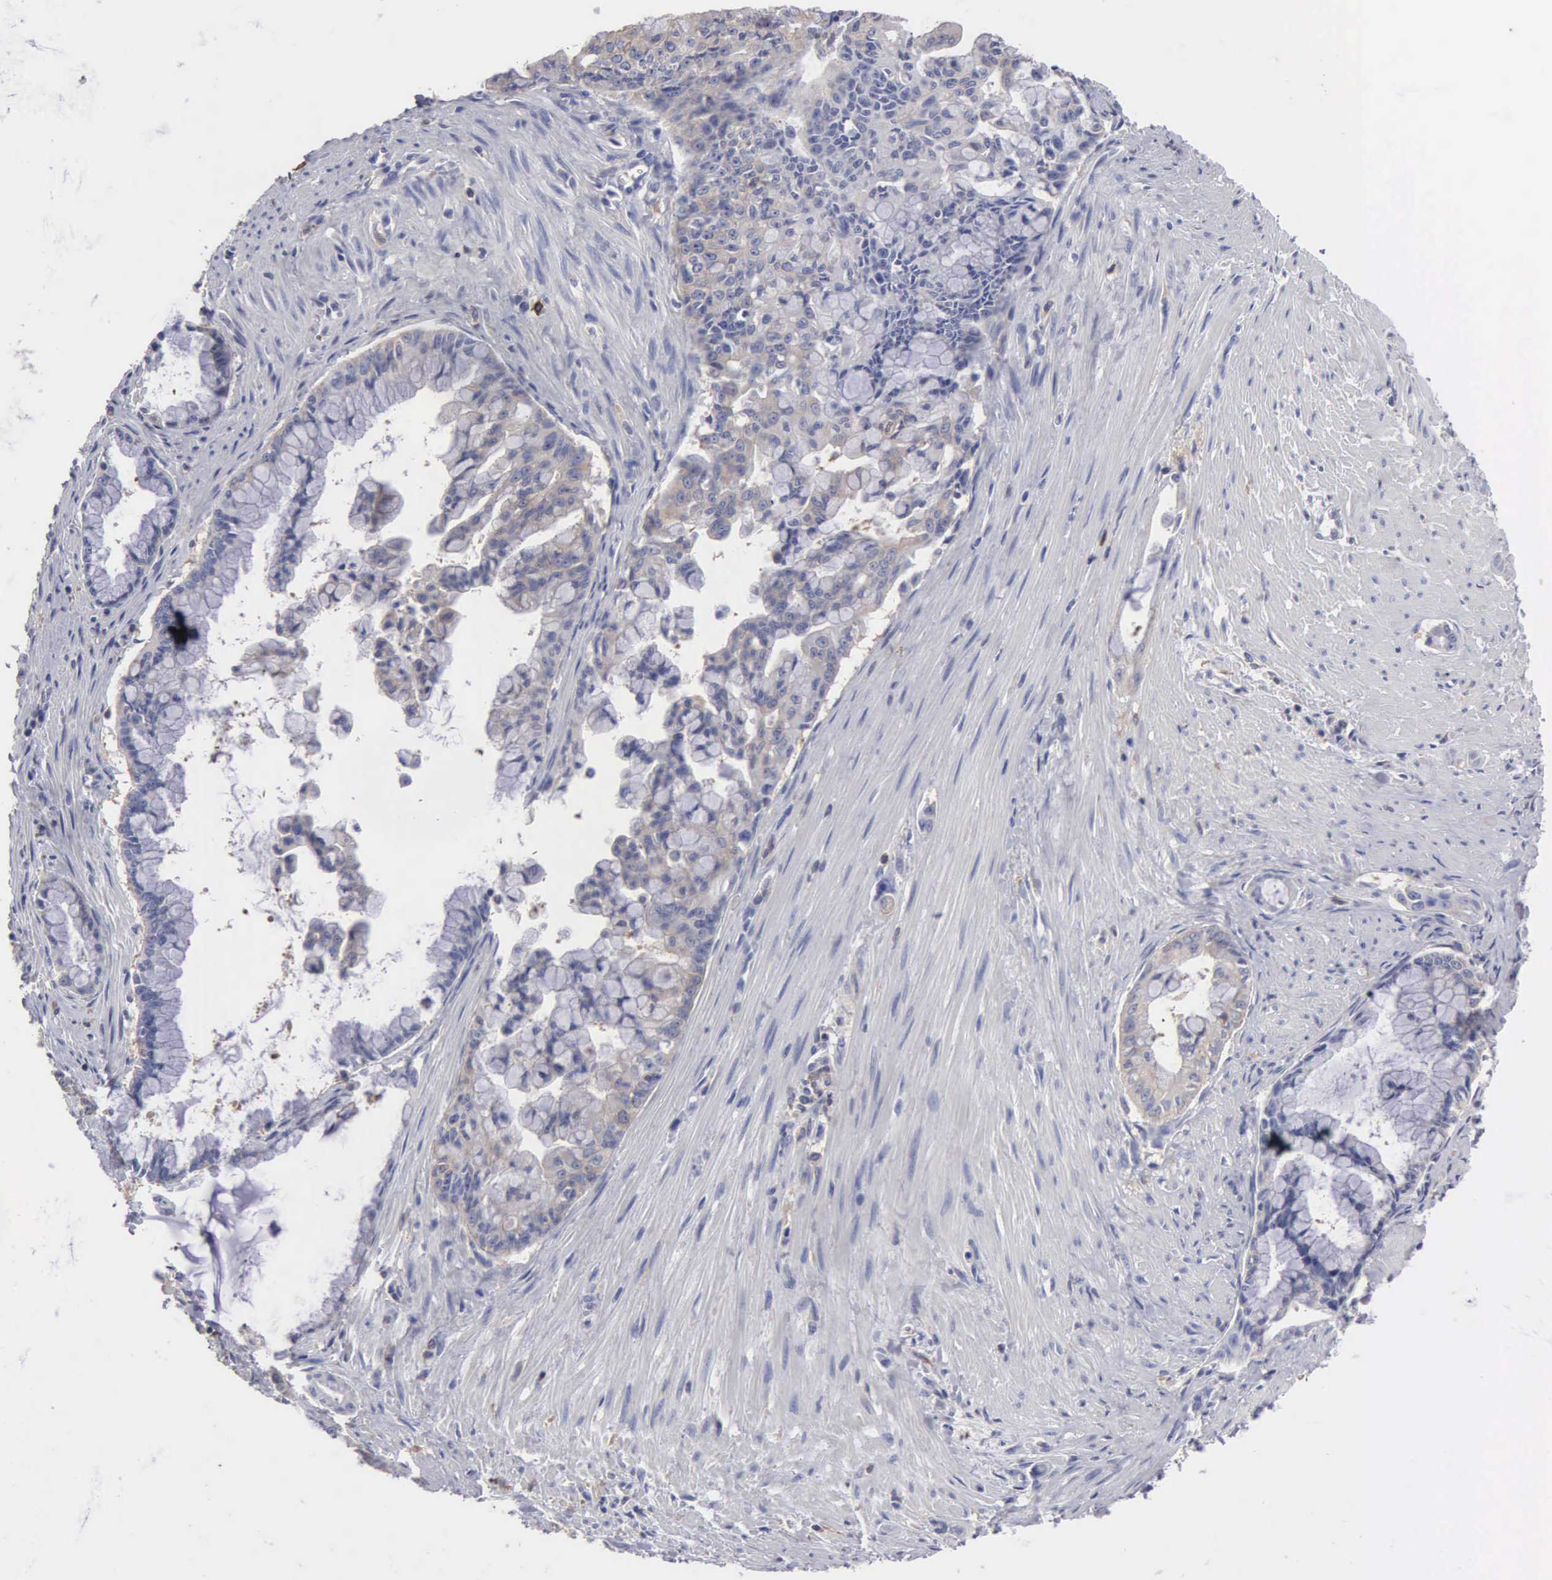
{"staining": {"intensity": "weak", "quantity": "<25%", "location": "cytoplasmic/membranous"}, "tissue": "pancreatic cancer", "cell_type": "Tumor cells", "image_type": "cancer", "snomed": [{"axis": "morphology", "description": "Adenocarcinoma, NOS"}, {"axis": "topography", "description": "Pancreas"}], "caption": "Histopathology image shows no significant protein positivity in tumor cells of adenocarcinoma (pancreatic).", "gene": "G6PD", "patient": {"sex": "male", "age": 59}}